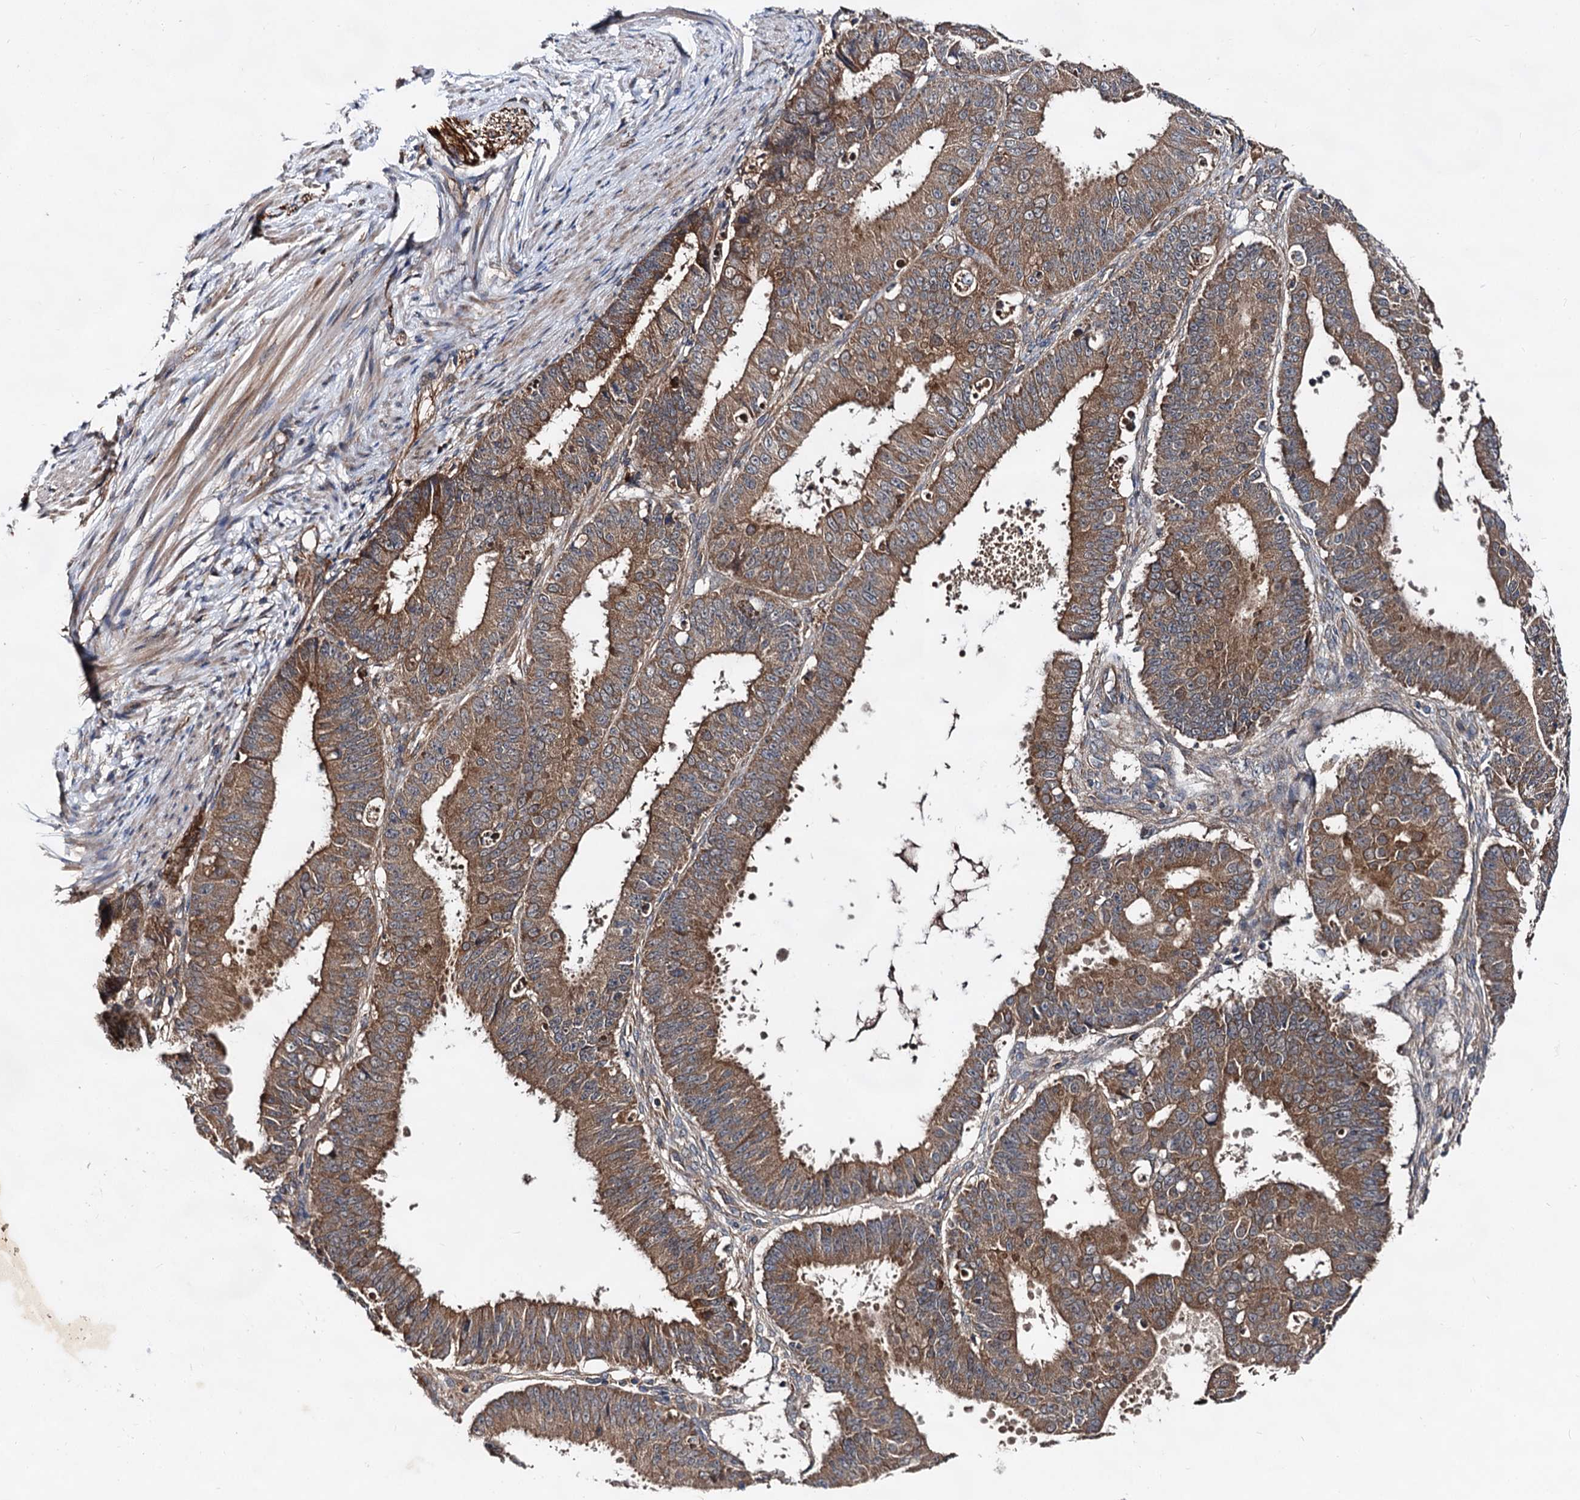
{"staining": {"intensity": "moderate", "quantity": ">75%", "location": "cytoplasmic/membranous"}, "tissue": "ovarian cancer", "cell_type": "Tumor cells", "image_type": "cancer", "snomed": [{"axis": "morphology", "description": "Carcinoma, endometroid"}, {"axis": "topography", "description": "Appendix"}, {"axis": "topography", "description": "Ovary"}], "caption": "The immunohistochemical stain shows moderate cytoplasmic/membranous staining in tumor cells of ovarian cancer tissue. (DAB (3,3'-diaminobenzidine) IHC with brightfield microscopy, high magnification).", "gene": "TEX9", "patient": {"sex": "female", "age": 42}}